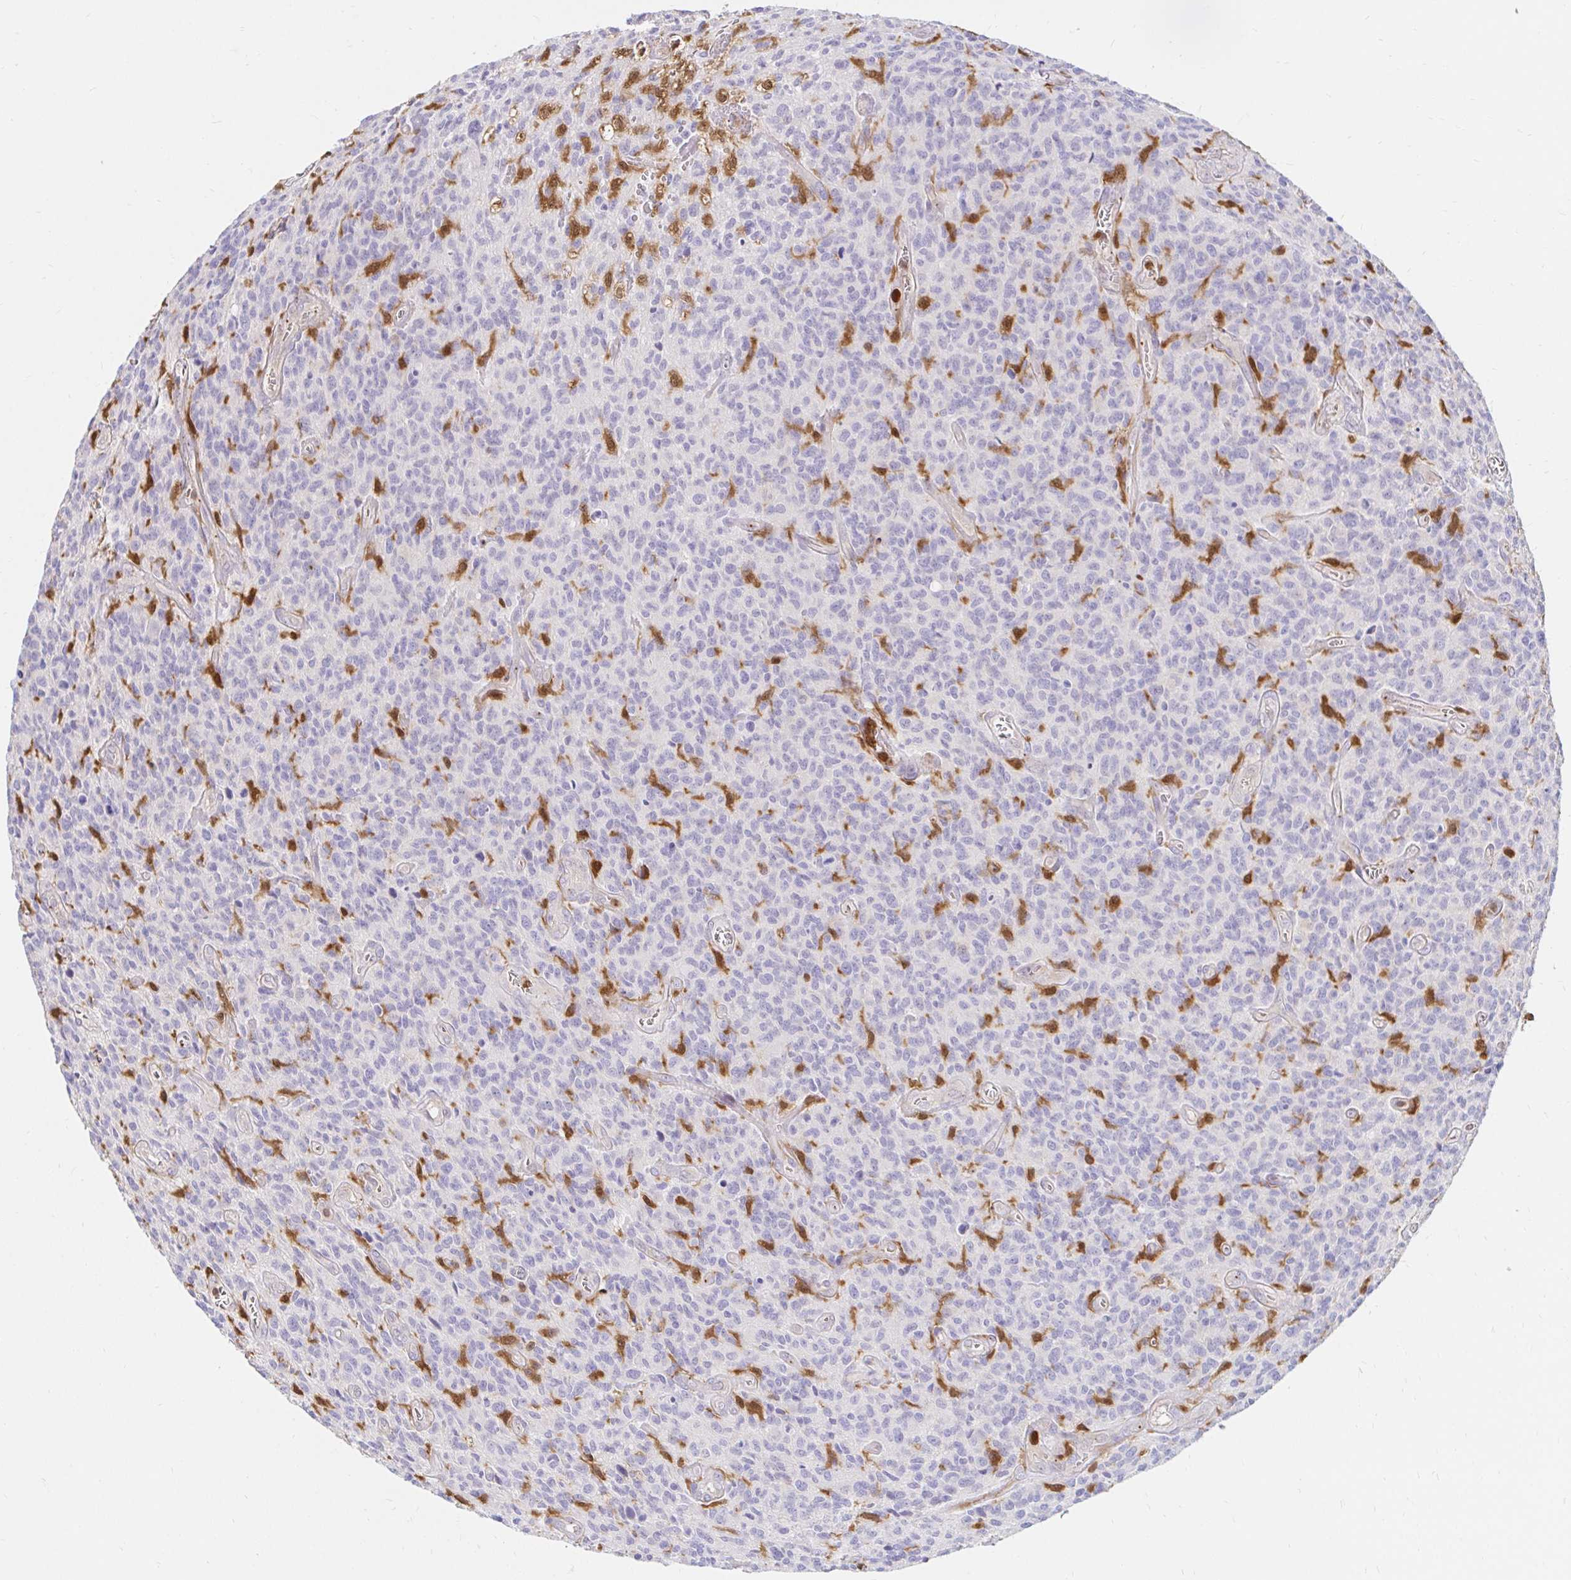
{"staining": {"intensity": "negative", "quantity": "none", "location": "none"}, "tissue": "glioma", "cell_type": "Tumor cells", "image_type": "cancer", "snomed": [{"axis": "morphology", "description": "Glioma, malignant, High grade"}, {"axis": "topography", "description": "Brain"}], "caption": "High-grade glioma (malignant) stained for a protein using IHC reveals no positivity tumor cells.", "gene": "PYCARD", "patient": {"sex": "male", "age": 76}}